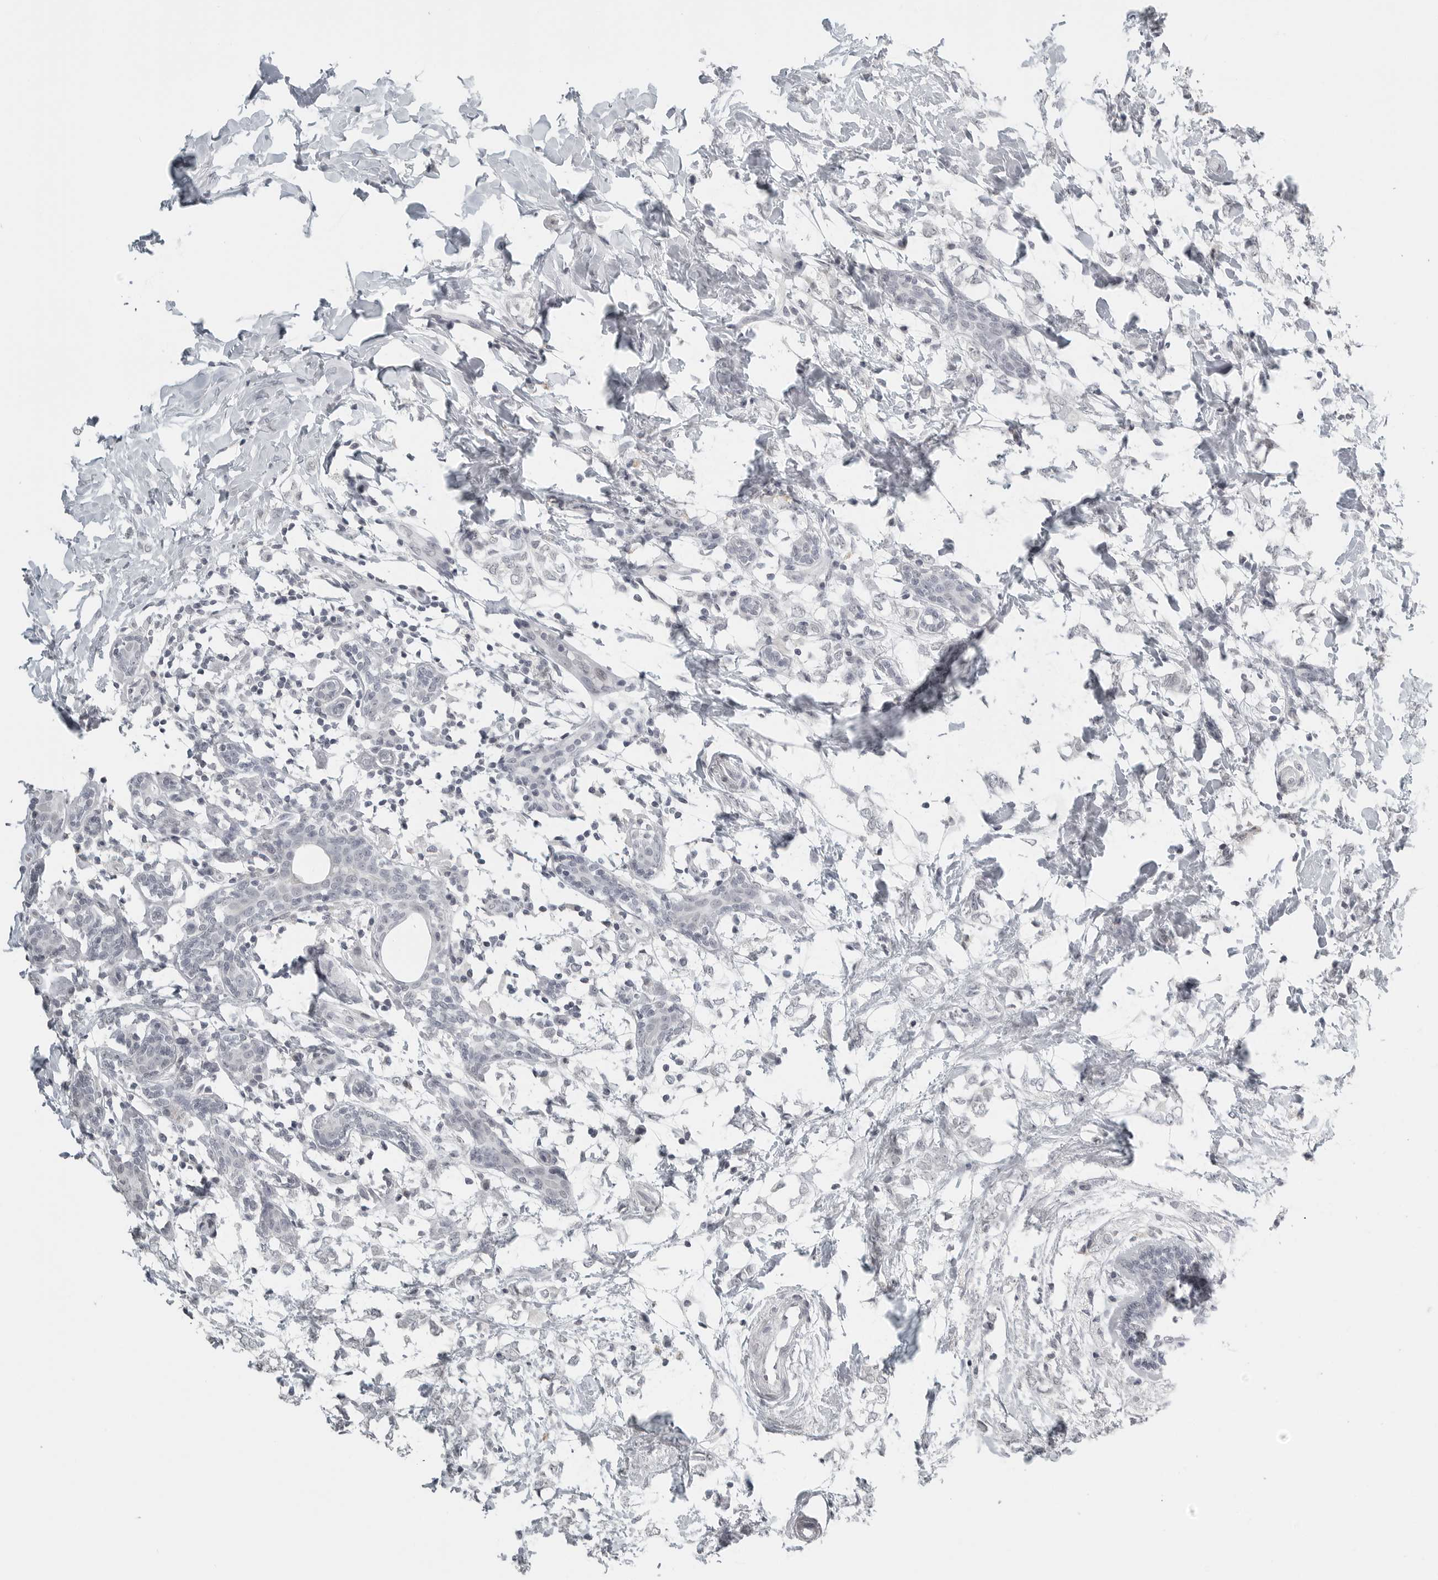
{"staining": {"intensity": "negative", "quantity": "none", "location": "none"}, "tissue": "breast cancer", "cell_type": "Tumor cells", "image_type": "cancer", "snomed": [{"axis": "morphology", "description": "Normal tissue, NOS"}, {"axis": "morphology", "description": "Lobular carcinoma"}, {"axis": "topography", "description": "Breast"}], "caption": "Immunohistochemistry (IHC) of breast cancer (lobular carcinoma) displays no positivity in tumor cells.", "gene": "BPIFA1", "patient": {"sex": "female", "age": 47}}